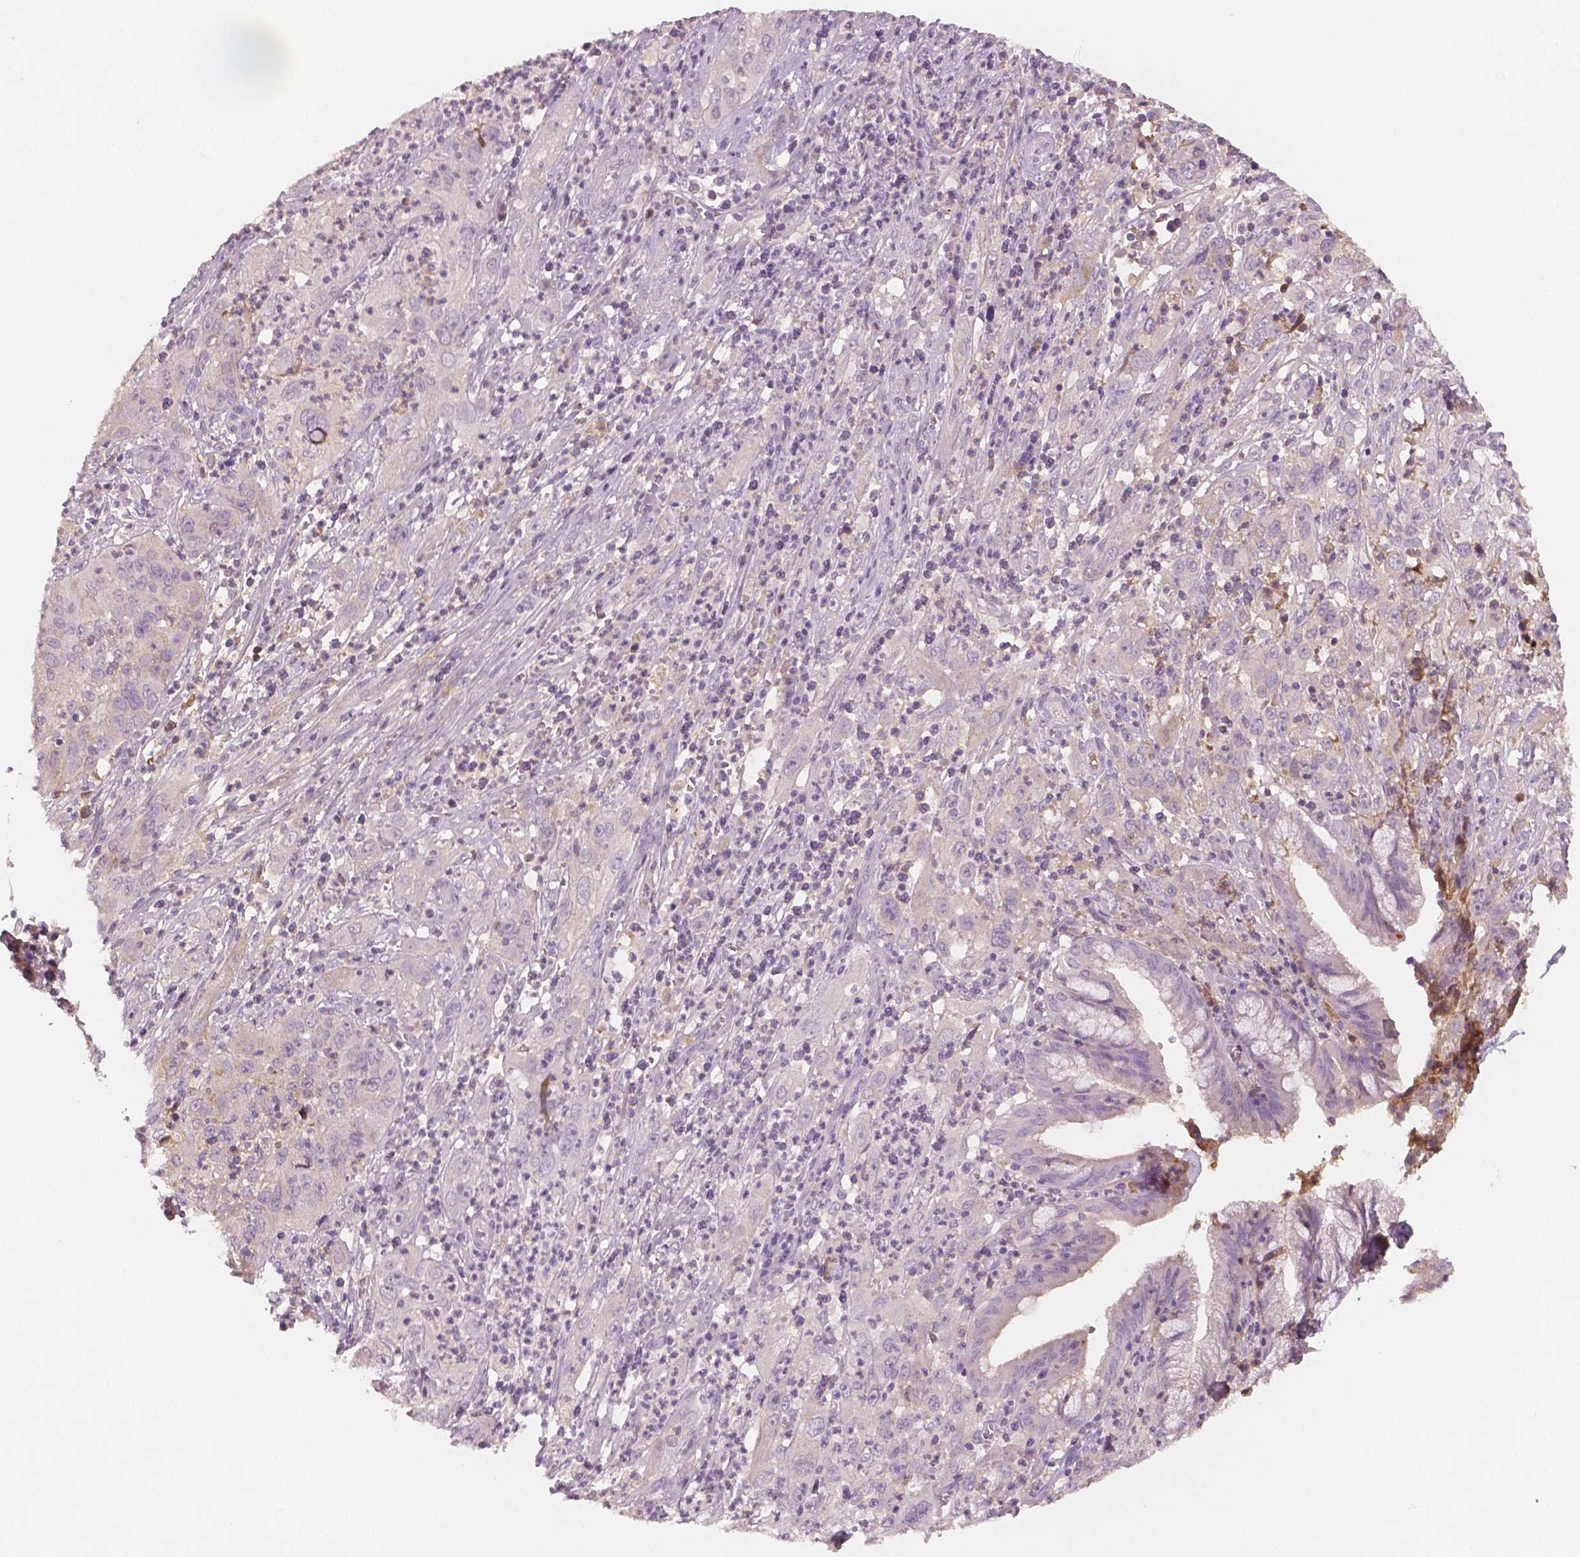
{"staining": {"intensity": "negative", "quantity": "none", "location": "none"}, "tissue": "cervical cancer", "cell_type": "Tumor cells", "image_type": "cancer", "snomed": [{"axis": "morphology", "description": "Squamous cell carcinoma, NOS"}, {"axis": "topography", "description": "Cervix"}], "caption": "Tumor cells are negative for protein expression in human cervical cancer (squamous cell carcinoma).", "gene": "APOA4", "patient": {"sex": "female", "age": 32}}